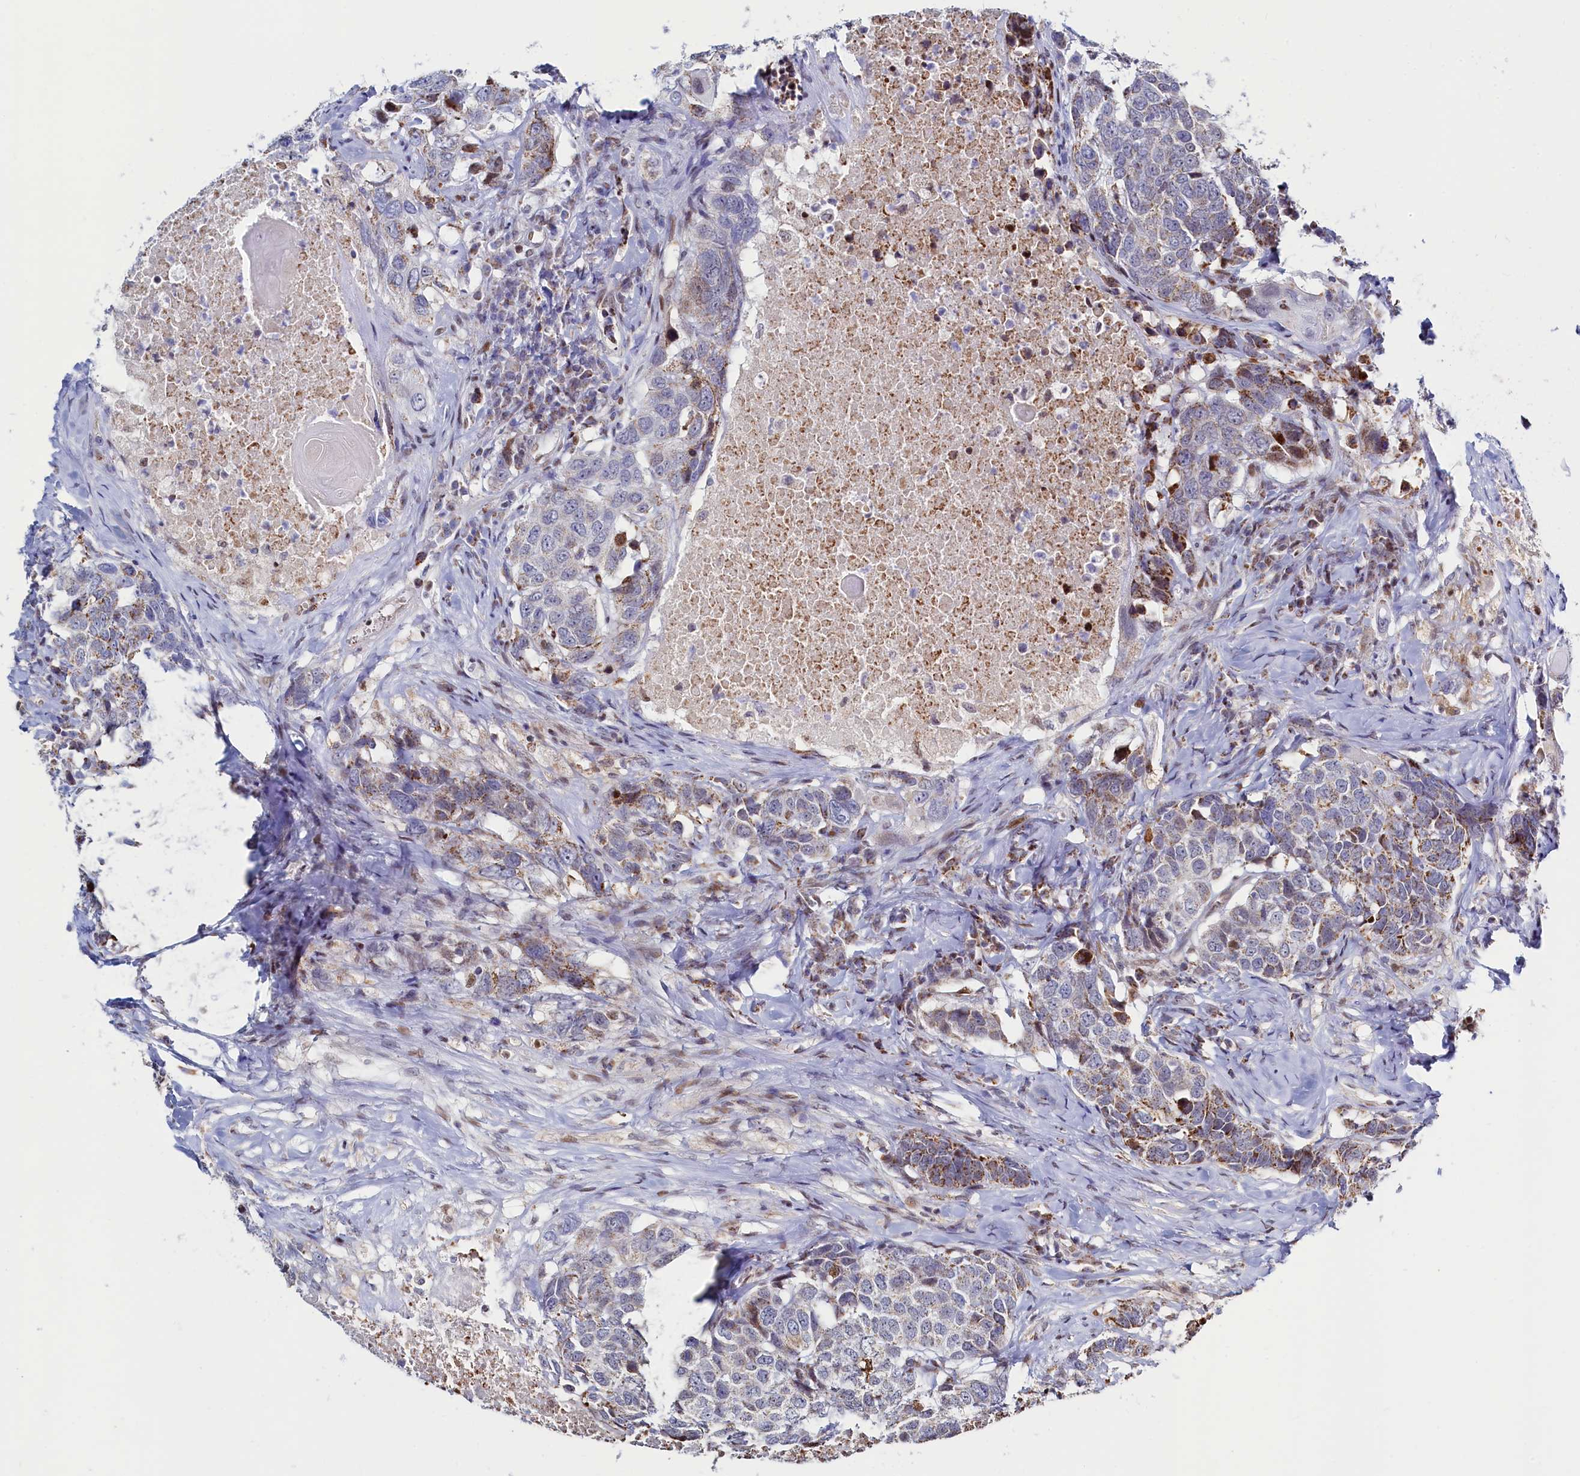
{"staining": {"intensity": "moderate", "quantity": "<25%", "location": "cytoplasmic/membranous"}, "tissue": "head and neck cancer", "cell_type": "Tumor cells", "image_type": "cancer", "snomed": [{"axis": "morphology", "description": "Squamous cell carcinoma, NOS"}, {"axis": "topography", "description": "Head-Neck"}], "caption": "Head and neck cancer stained for a protein (brown) shows moderate cytoplasmic/membranous positive staining in about <25% of tumor cells.", "gene": "HDGFL3", "patient": {"sex": "male", "age": 66}}